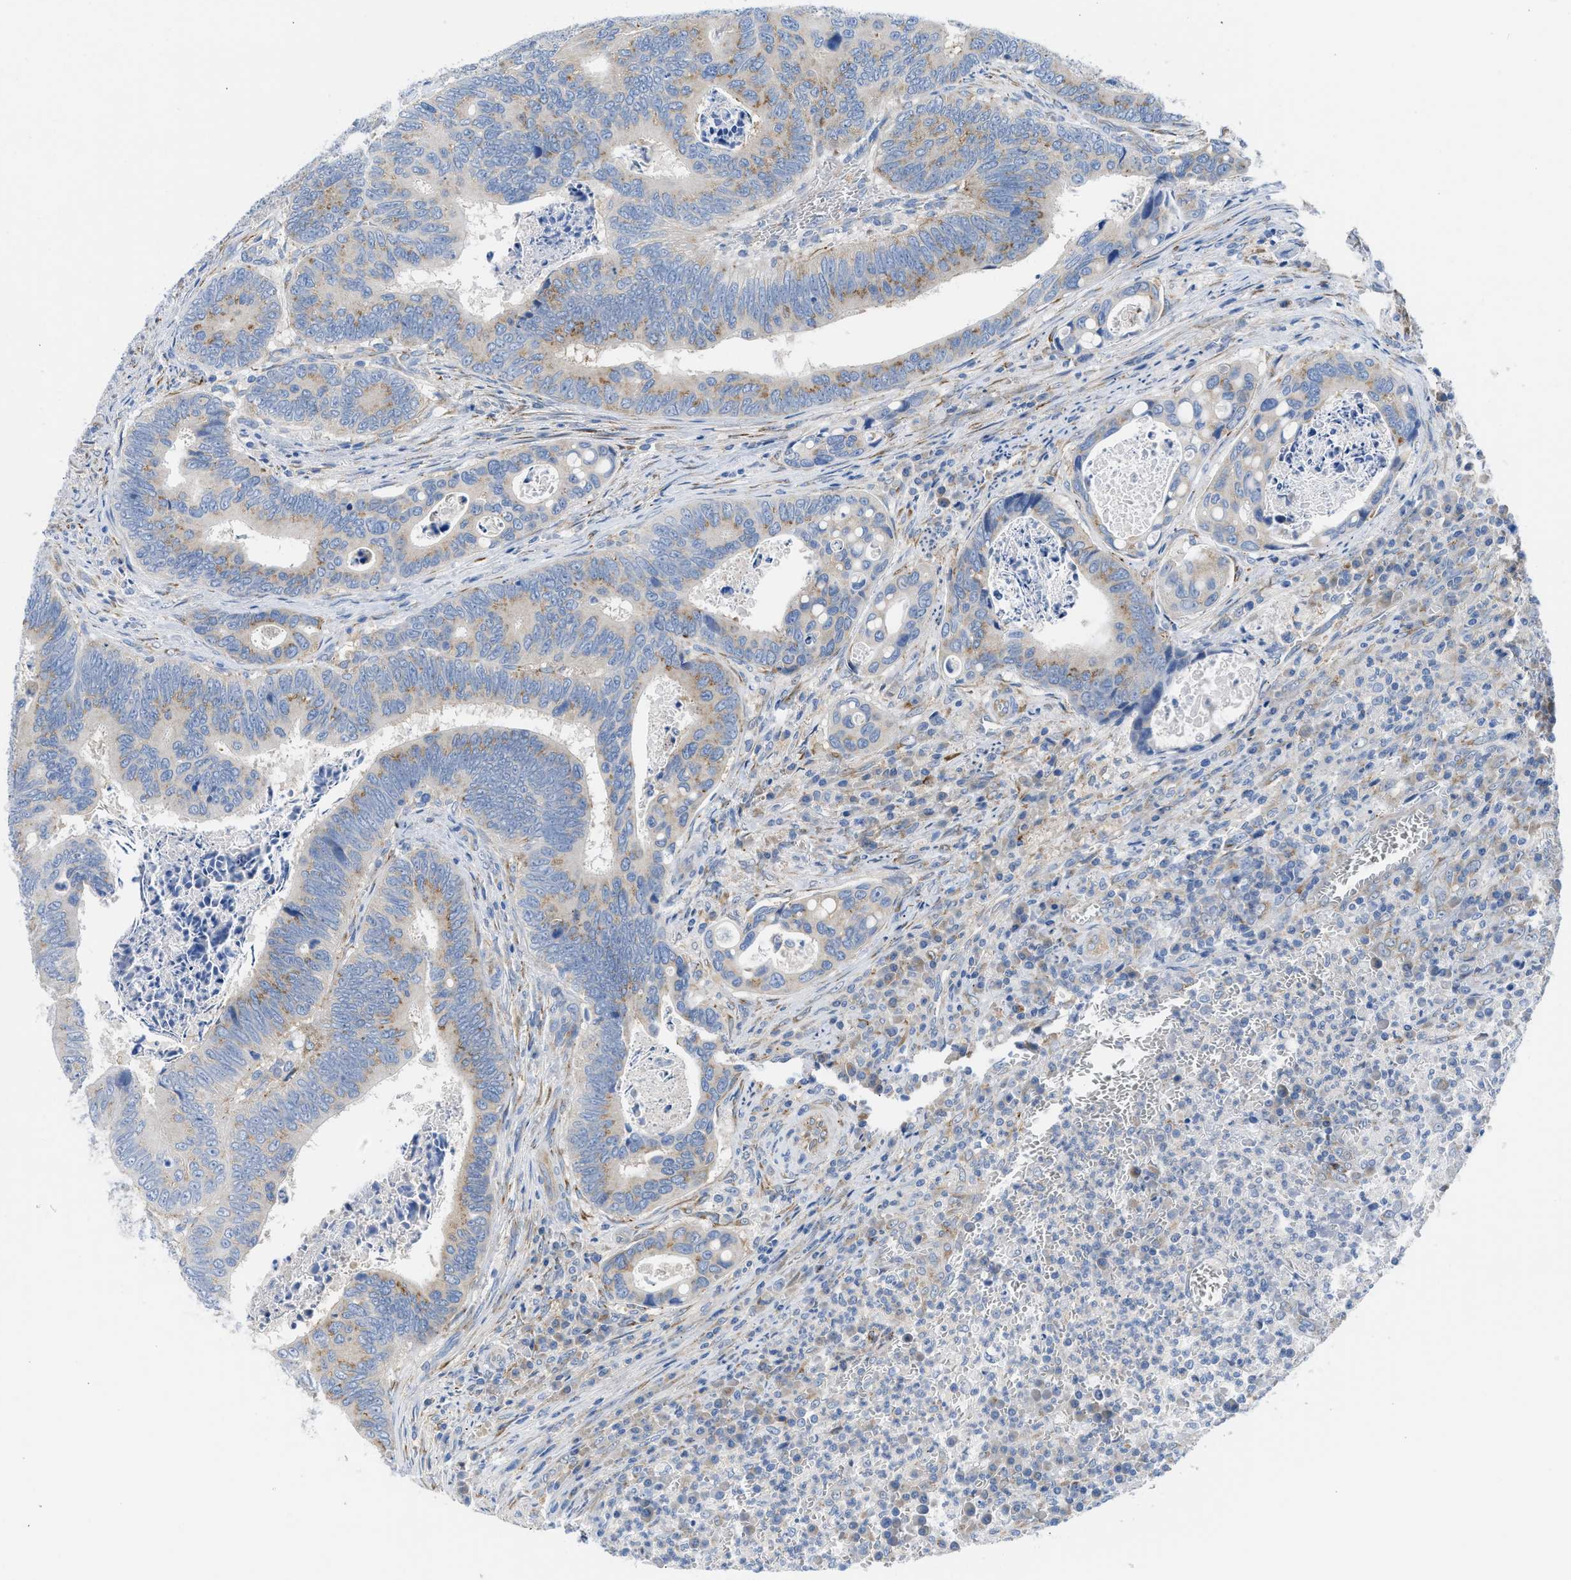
{"staining": {"intensity": "moderate", "quantity": "<25%", "location": "cytoplasmic/membranous"}, "tissue": "colorectal cancer", "cell_type": "Tumor cells", "image_type": "cancer", "snomed": [{"axis": "morphology", "description": "Inflammation, NOS"}, {"axis": "morphology", "description": "Adenocarcinoma, NOS"}, {"axis": "topography", "description": "Colon"}], "caption": "This is a micrograph of immunohistochemistry (IHC) staining of colorectal adenocarcinoma, which shows moderate staining in the cytoplasmic/membranous of tumor cells.", "gene": "BNC2", "patient": {"sex": "male", "age": 72}}